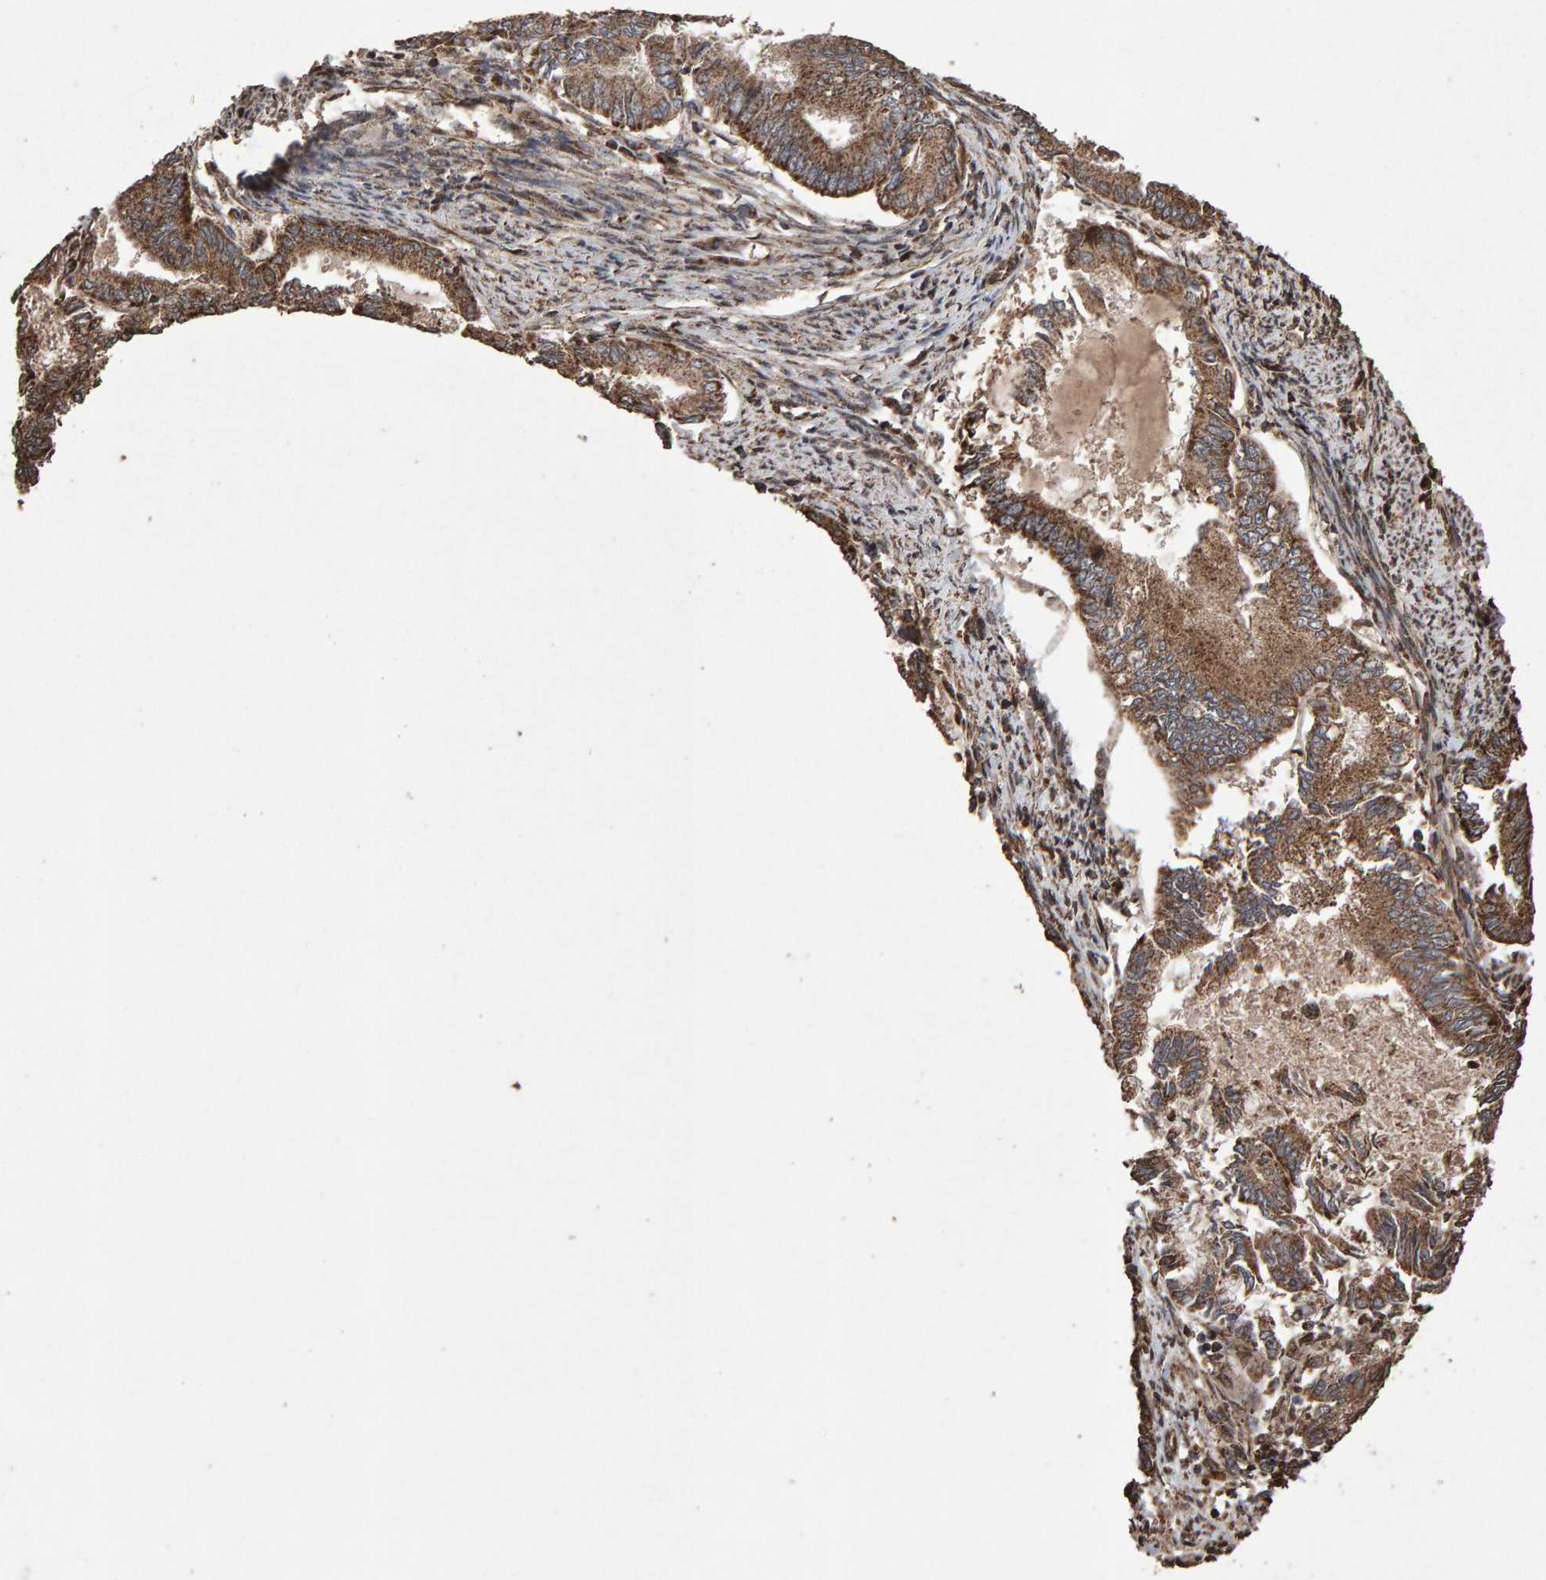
{"staining": {"intensity": "moderate", "quantity": ">75%", "location": "cytoplasmic/membranous"}, "tissue": "endometrial cancer", "cell_type": "Tumor cells", "image_type": "cancer", "snomed": [{"axis": "morphology", "description": "Adenocarcinoma, NOS"}, {"axis": "topography", "description": "Endometrium"}], "caption": "The histopathology image shows a brown stain indicating the presence of a protein in the cytoplasmic/membranous of tumor cells in endometrial adenocarcinoma. (DAB IHC with brightfield microscopy, high magnification).", "gene": "OSBP2", "patient": {"sex": "female", "age": 86}}